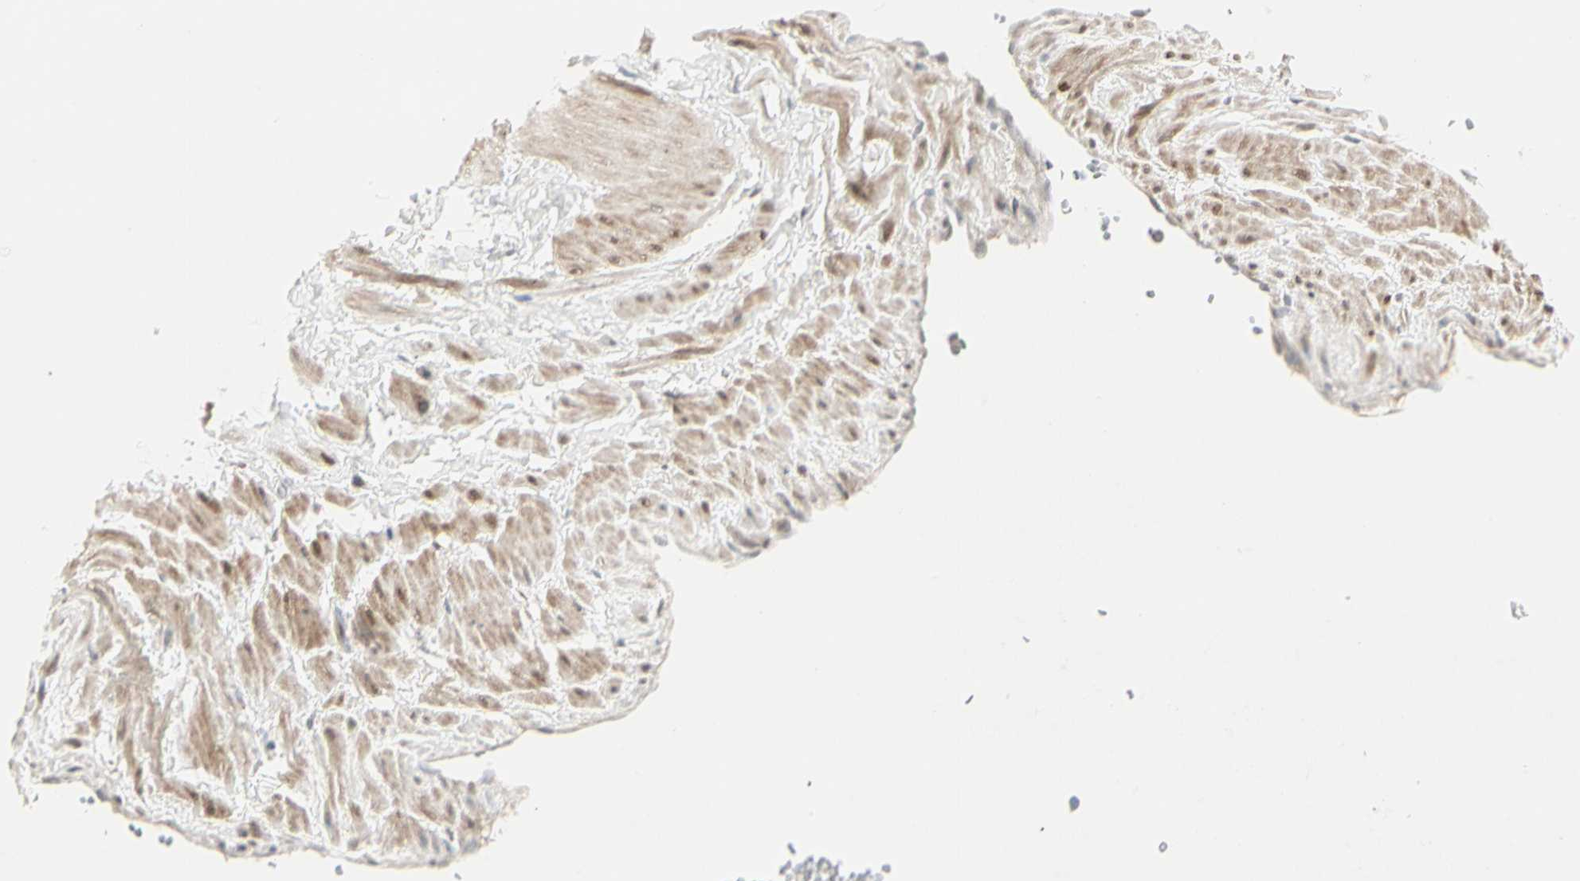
{"staining": {"intensity": "negative", "quantity": "none", "location": "none"}, "tissue": "adipose tissue", "cell_type": "Adipocytes", "image_type": "normal", "snomed": [{"axis": "morphology", "description": "Normal tissue, NOS"}, {"axis": "topography", "description": "Soft tissue"}, {"axis": "topography", "description": "Vascular tissue"}], "caption": "Immunohistochemistry (IHC) micrograph of unremarkable adipose tissue: human adipose tissue stained with DAB (3,3'-diaminobenzidine) exhibits no significant protein expression in adipocytes.", "gene": "DMPK", "patient": {"sex": "female", "age": 35}}